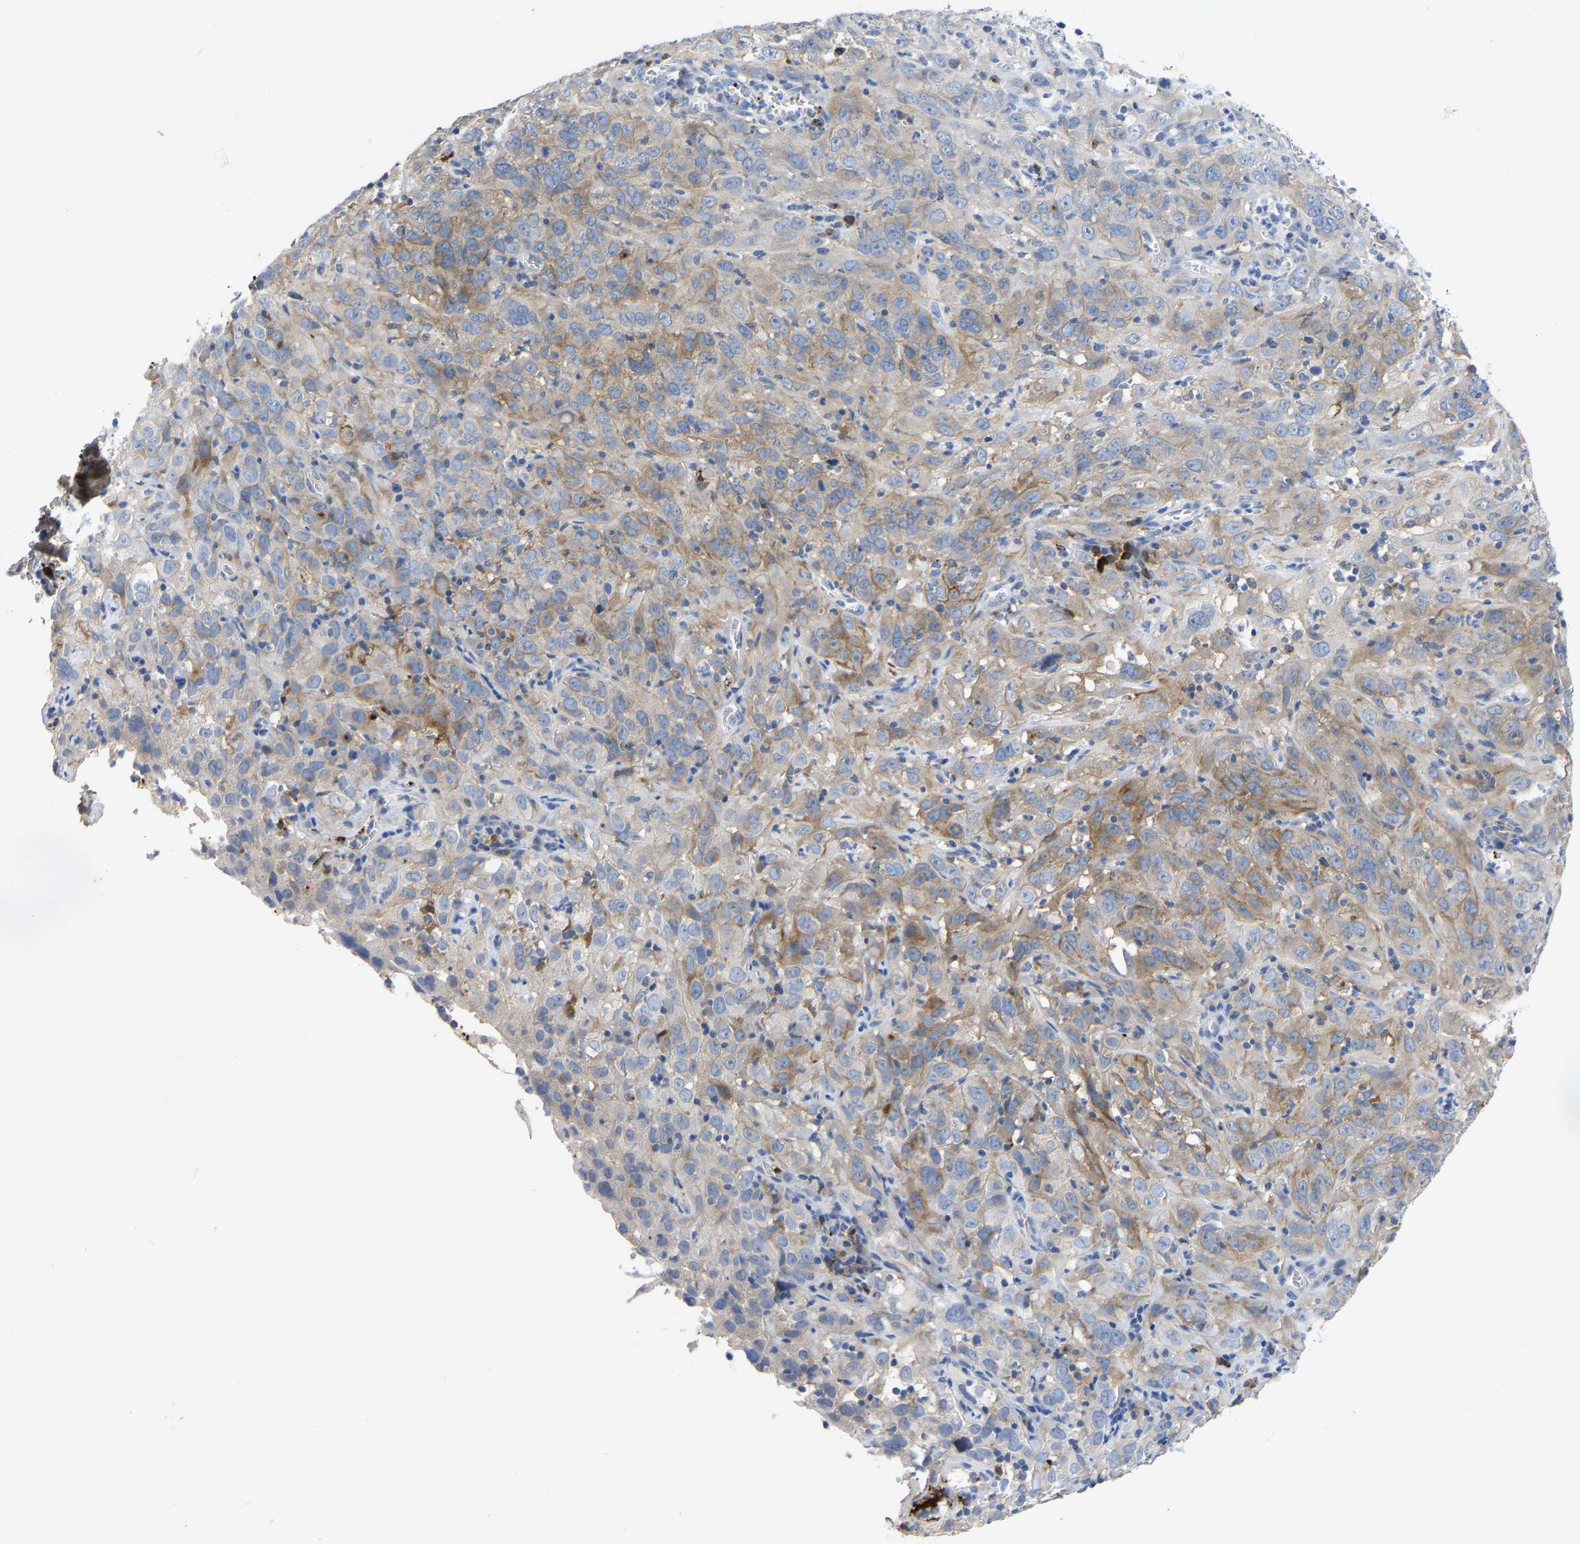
{"staining": {"intensity": "moderate", "quantity": "<25%", "location": "cytoplasmic/membranous"}, "tissue": "cervical cancer", "cell_type": "Tumor cells", "image_type": "cancer", "snomed": [{"axis": "morphology", "description": "Squamous cell carcinoma, NOS"}, {"axis": "topography", "description": "Cervix"}], "caption": "High-magnification brightfield microscopy of cervical squamous cell carcinoma stained with DAB (brown) and counterstained with hematoxylin (blue). tumor cells exhibit moderate cytoplasmic/membranous expression is identified in about<25% of cells.", "gene": "FGF18", "patient": {"sex": "female", "age": 32}}